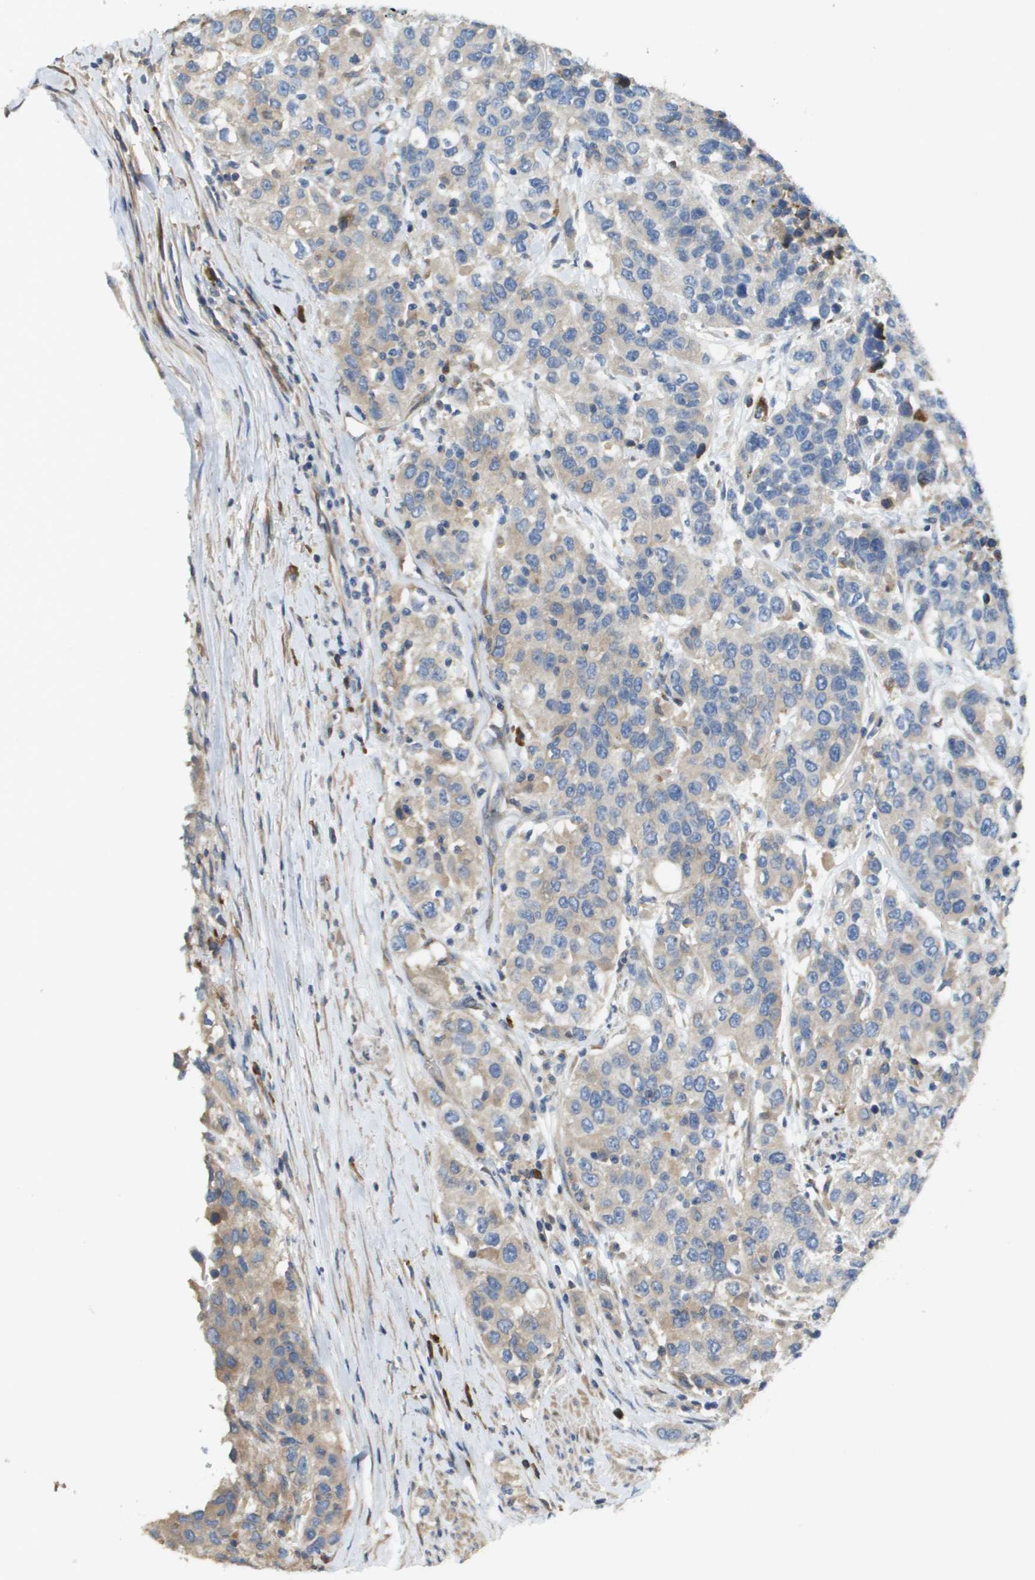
{"staining": {"intensity": "weak", "quantity": "25%-75%", "location": "cytoplasmic/membranous"}, "tissue": "urothelial cancer", "cell_type": "Tumor cells", "image_type": "cancer", "snomed": [{"axis": "morphology", "description": "Urothelial carcinoma, High grade"}, {"axis": "topography", "description": "Urinary bladder"}], "caption": "High-magnification brightfield microscopy of urothelial cancer stained with DAB (brown) and counterstained with hematoxylin (blue). tumor cells exhibit weak cytoplasmic/membranous staining is identified in about25%-75% of cells.", "gene": "CASP10", "patient": {"sex": "female", "age": 80}}